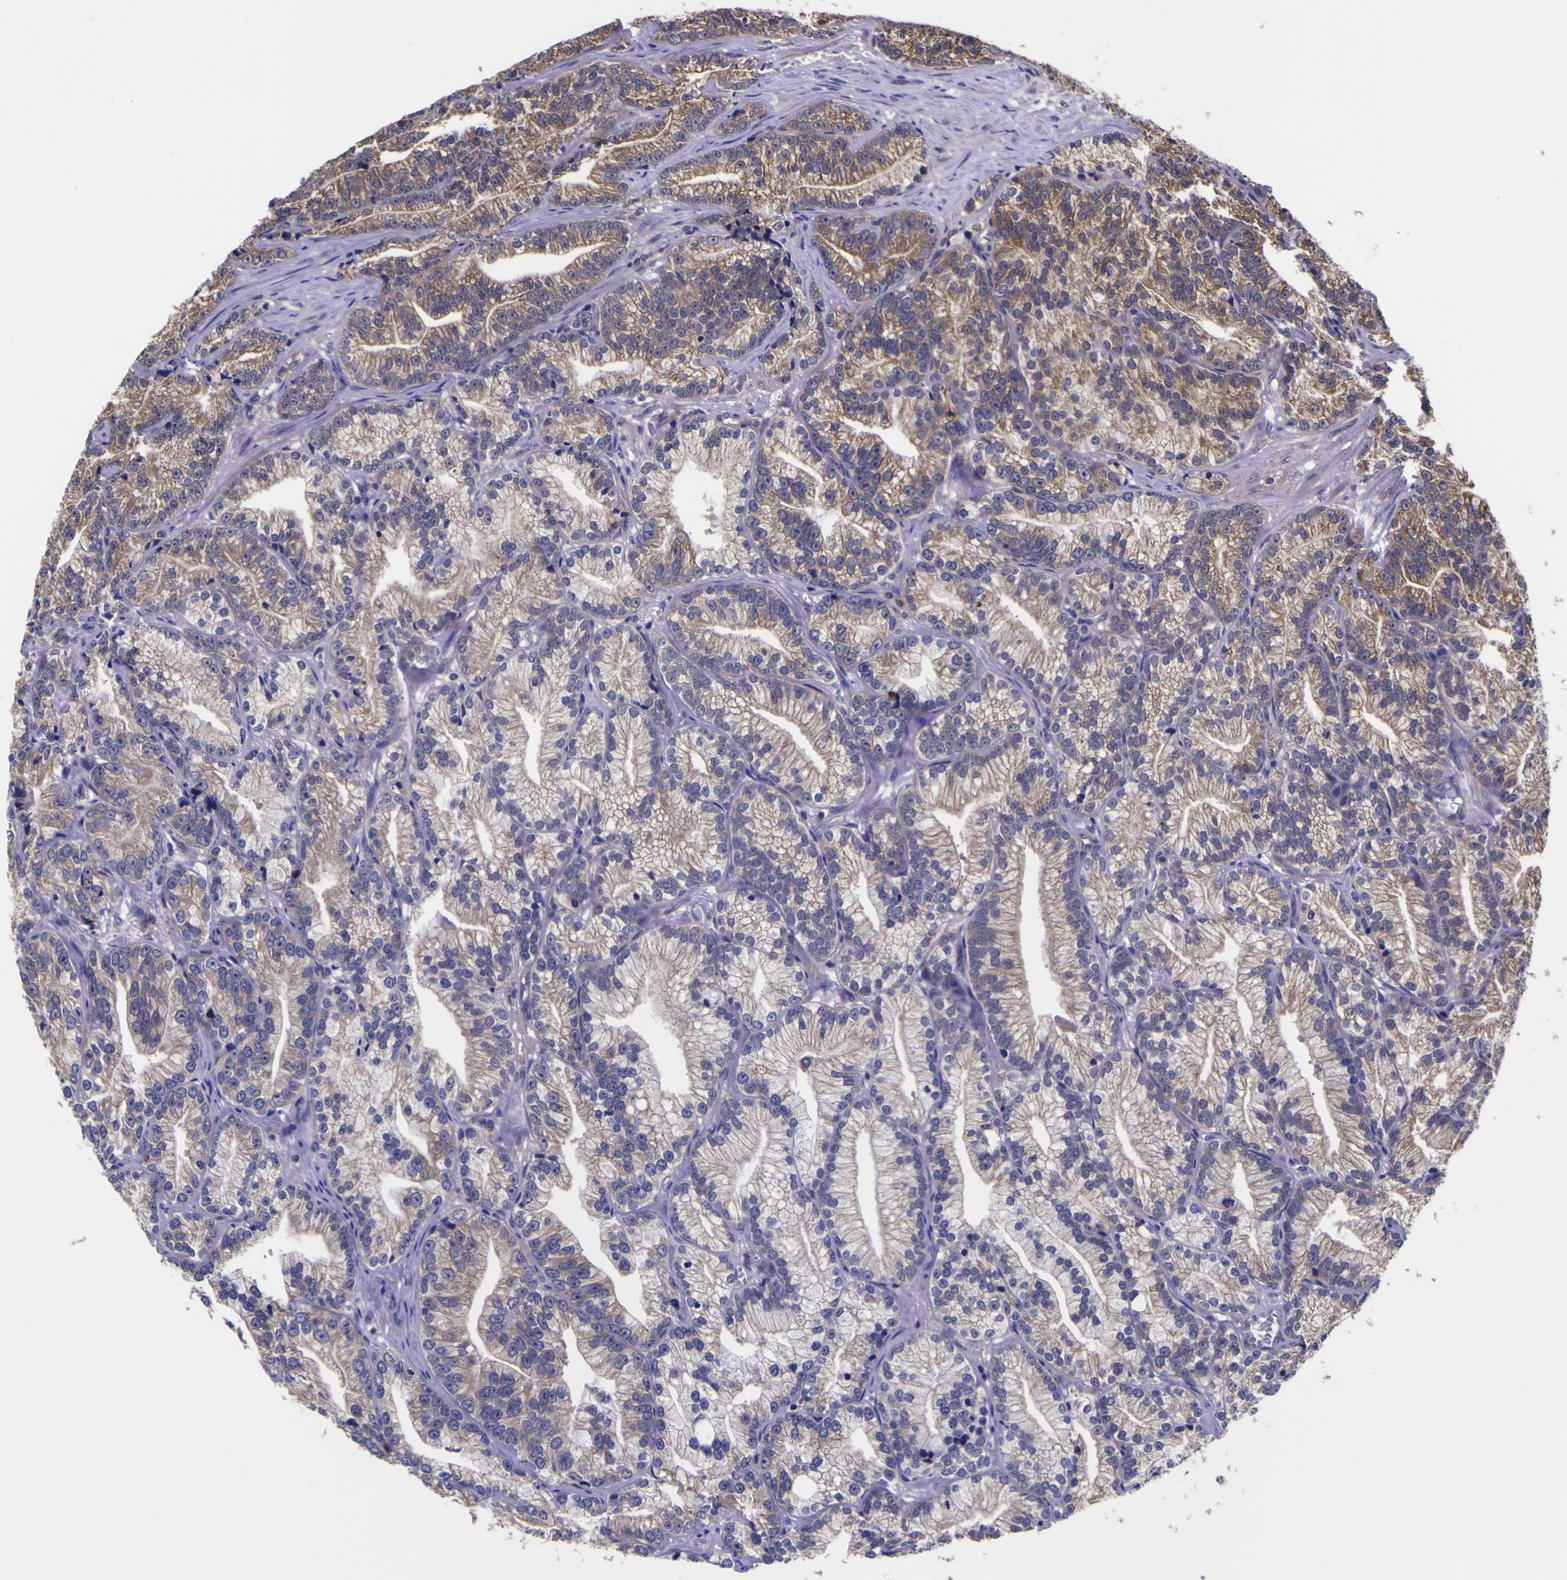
{"staining": {"intensity": "weak", "quantity": "25%-75%", "location": "cytoplasmic/membranous"}, "tissue": "prostate cancer", "cell_type": "Tumor cells", "image_type": "cancer", "snomed": [{"axis": "morphology", "description": "Adenocarcinoma, Low grade"}, {"axis": "topography", "description": "Prostate"}], "caption": "Immunohistochemical staining of prostate cancer displays low levels of weak cytoplasmic/membranous expression in about 25%-75% of tumor cells.", "gene": "MAPK14", "patient": {"sex": "male", "age": 89}}